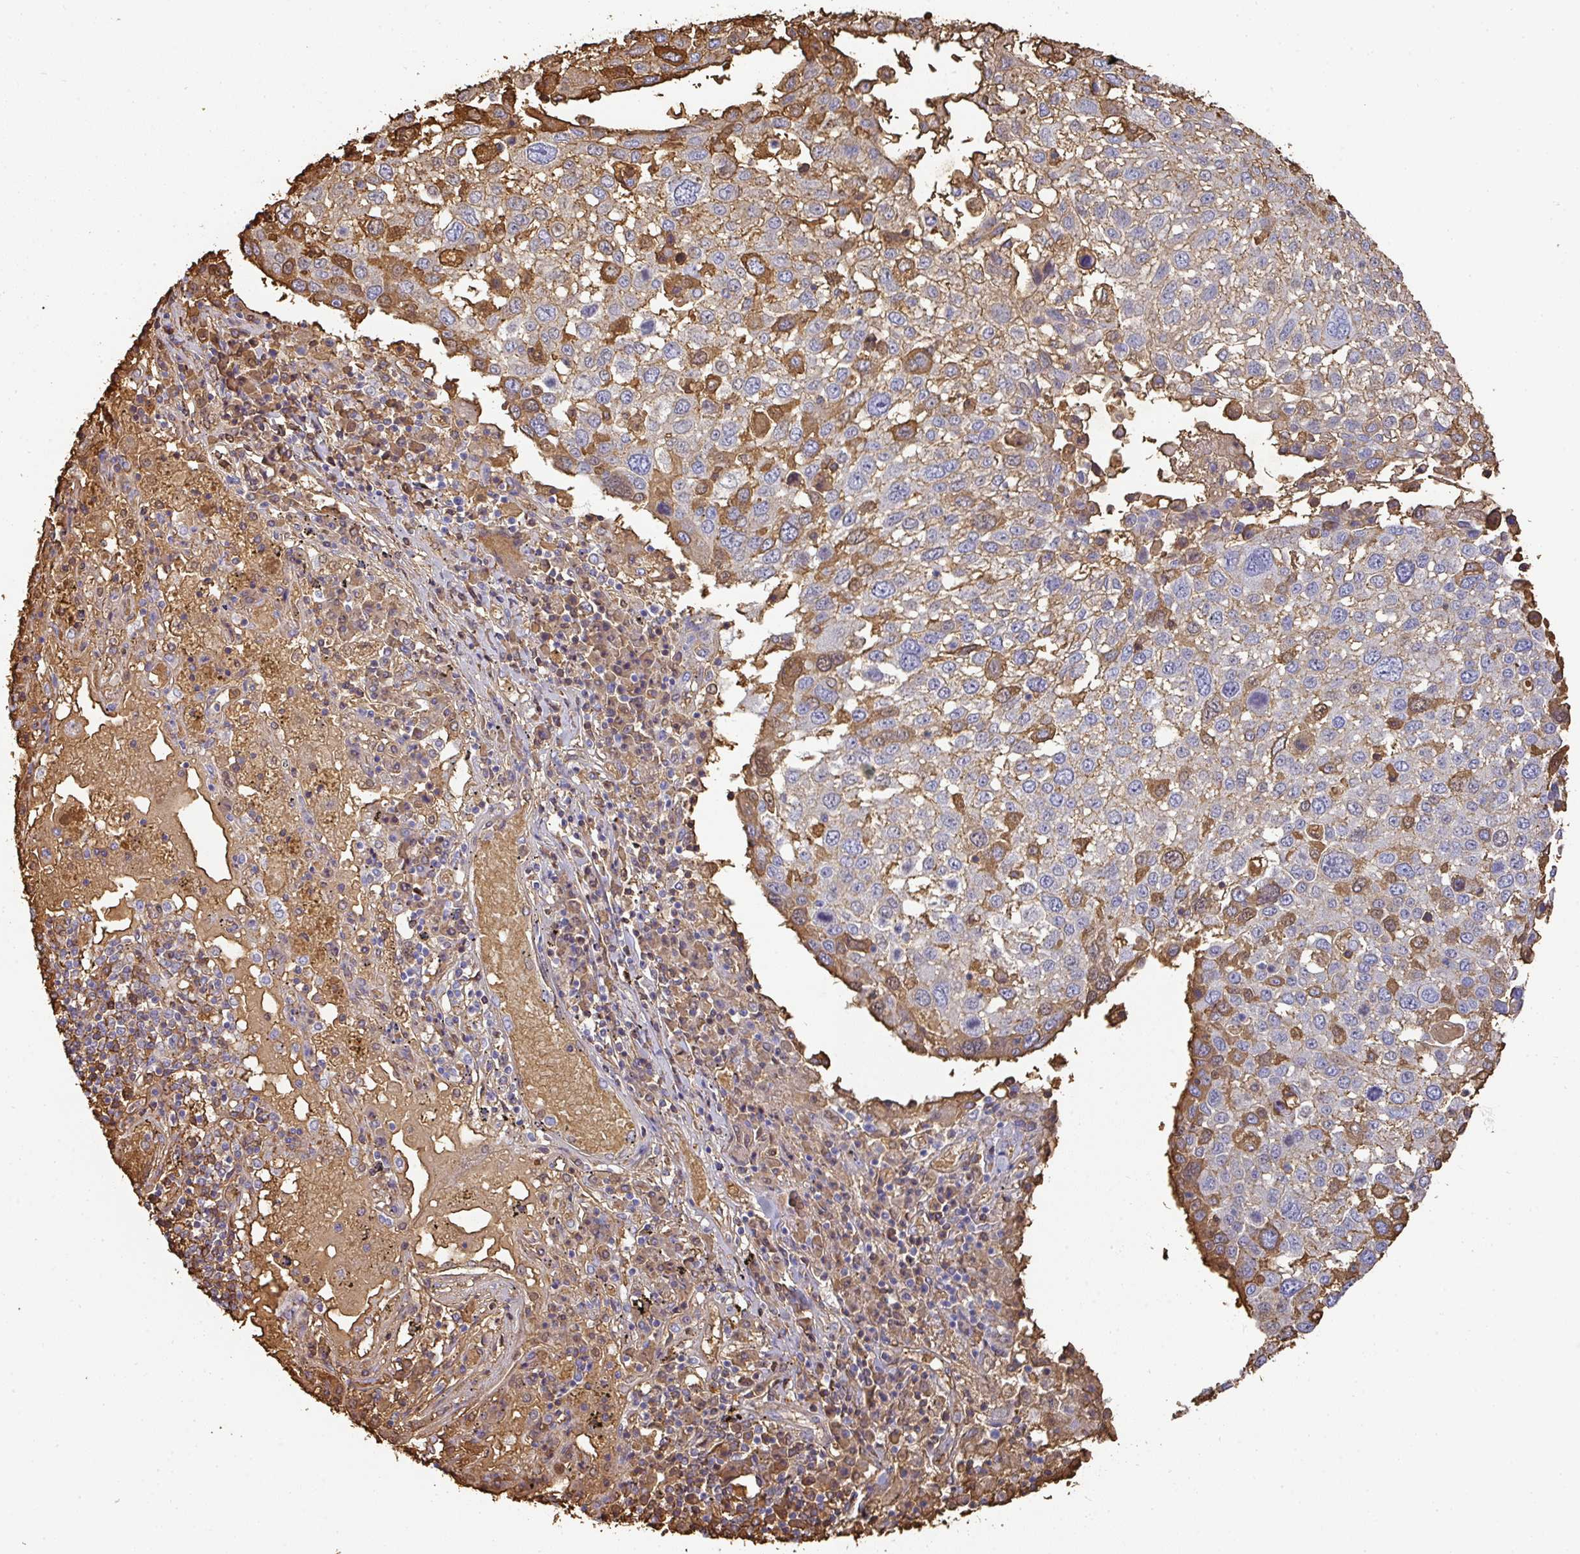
{"staining": {"intensity": "moderate", "quantity": "<25%", "location": "cytoplasmic/membranous"}, "tissue": "lung cancer", "cell_type": "Tumor cells", "image_type": "cancer", "snomed": [{"axis": "morphology", "description": "Squamous cell carcinoma, NOS"}, {"axis": "topography", "description": "Lung"}], "caption": "Immunohistochemical staining of human lung squamous cell carcinoma shows low levels of moderate cytoplasmic/membranous protein positivity in about <25% of tumor cells. (brown staining indicates protein expression, while blue staining denotes nuclei).", "gene": "ALB", "patient": {"sex": "male", "age": 65}}